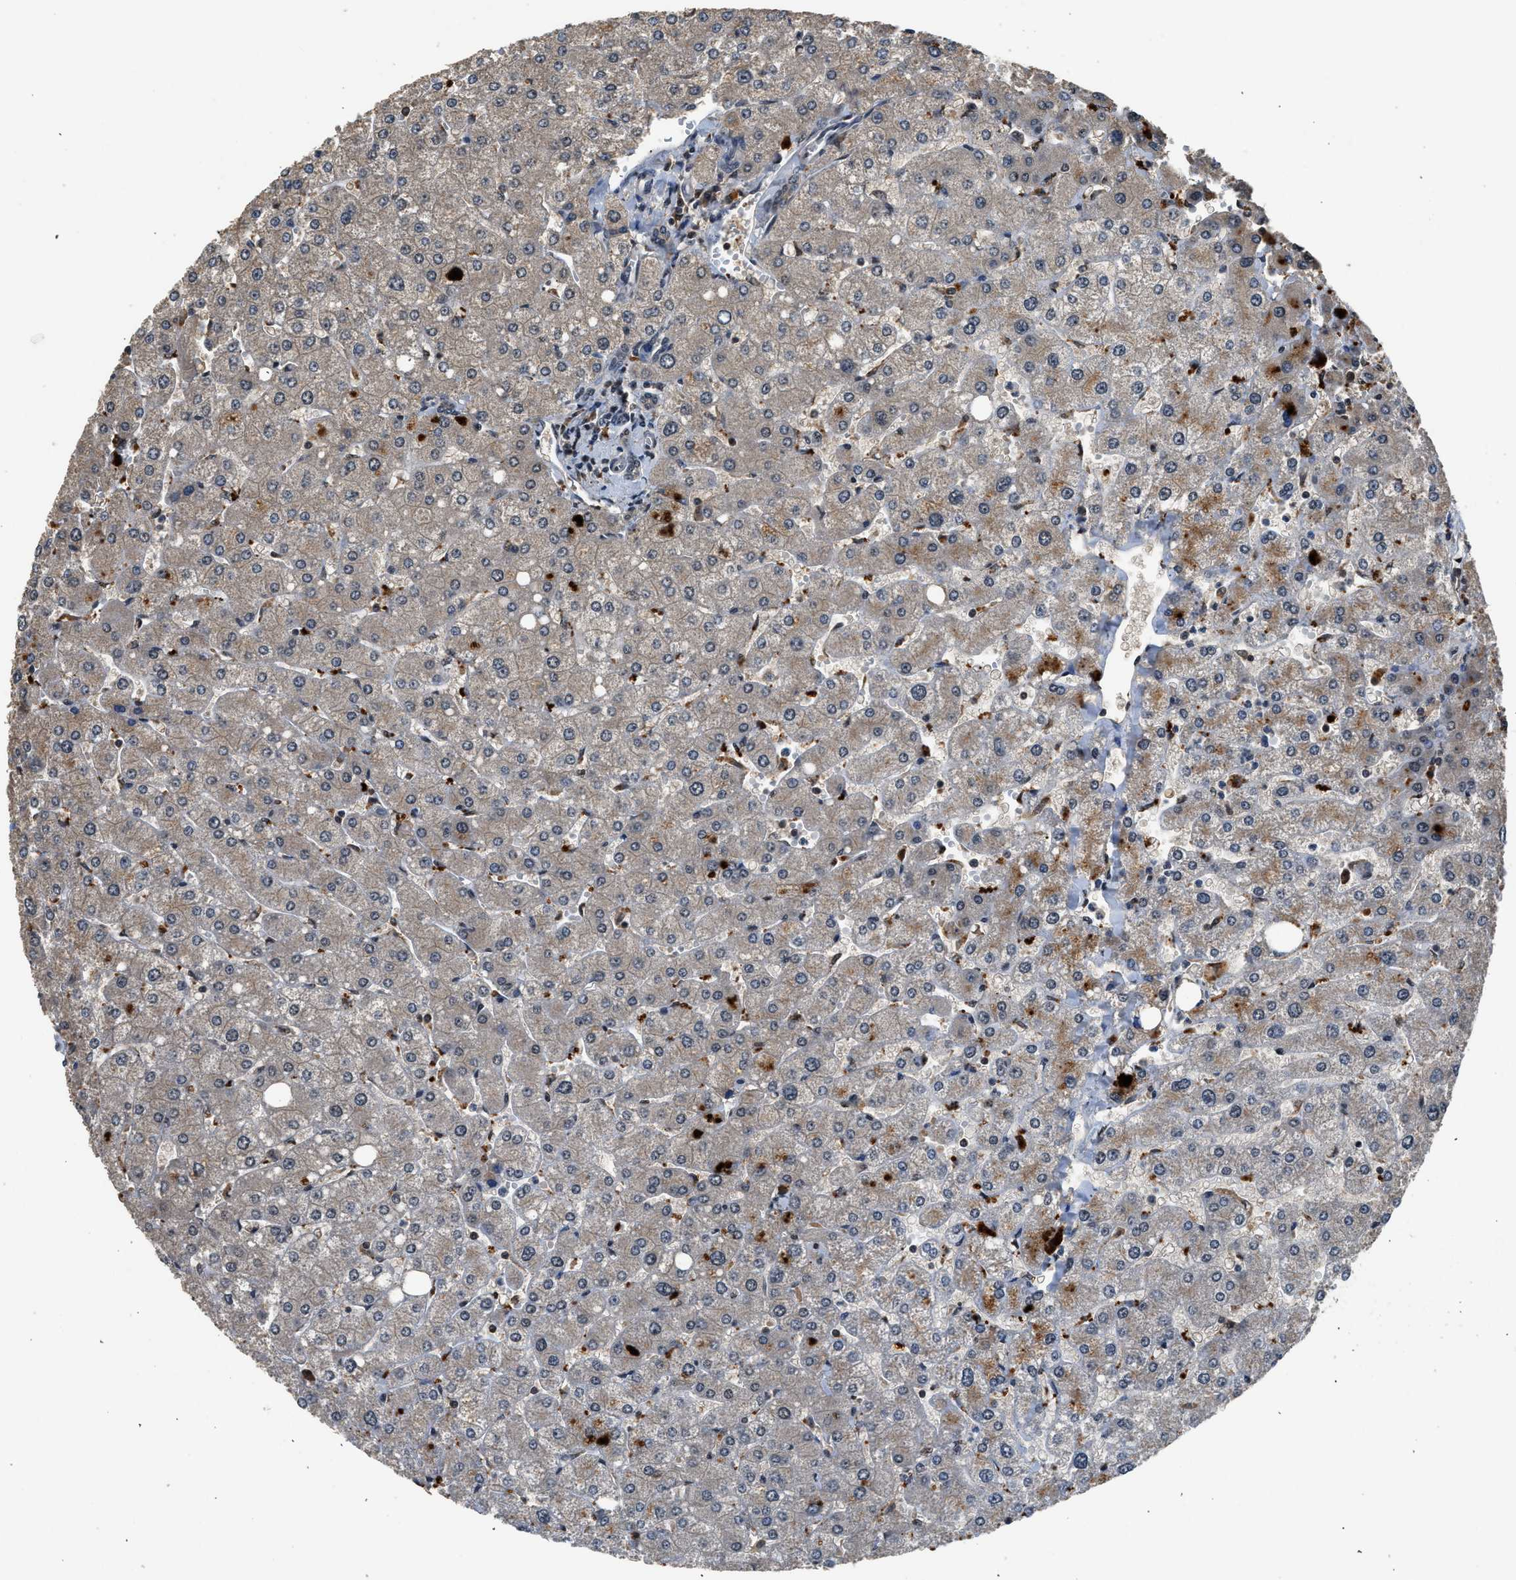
{"staining": {"intensity": "weak", "quantity": "<25%", "location": "cytoplasmic/membranous"}, "tissue": "liver", "cell_type": "Cholangiocytes", "image_type": "normal", "snomed": [{"axis": "morphology", "description": "Normal tissue, NOS"}, {"axis": "topography", "description": "Liver"}], "caption": "Immunohistochemistry (IHC) photomicrograph of benign liver stained for a protein (brown), which demonstrates no staining in cholangiocytes. (Stains: DAB immunohistochemistry with hematoxylin counter stain, Microscopy: brightfield microscopy at high magnification).", "gene": "SLC15A4", "patient": {"sex": "male", "age": 55}}